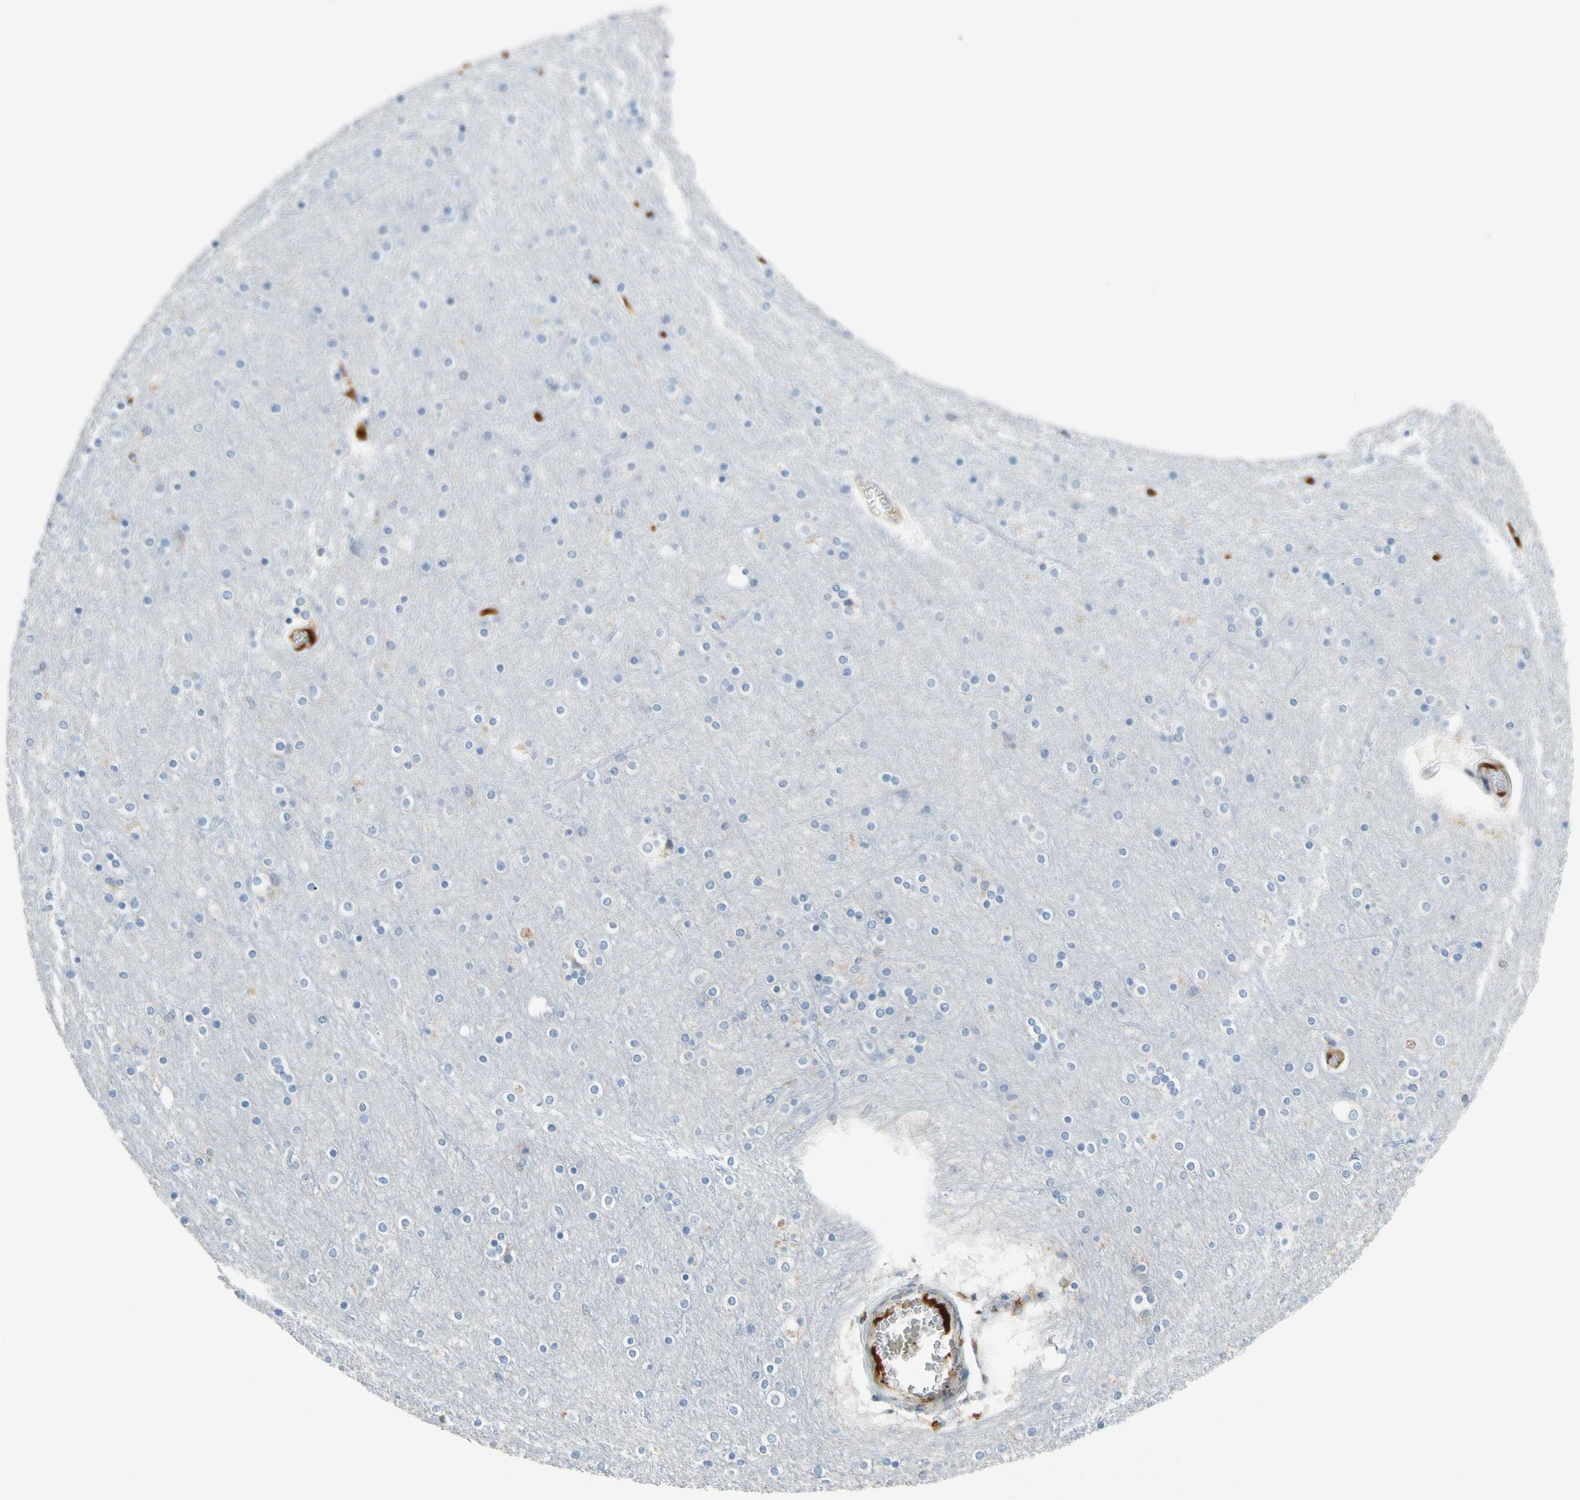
{"staining": {"intensity": "negative", "quantity": "none", "location": "none"}, "tissue": "cerebral cortex", "cell_type": "Endothelial cells", "image_type": "normal", "snomed": [{"axis": "morphology", "description": "Normal tissue, NOS"}, {"axis": "topography", "description": "Cerebral cortex"}], "caption": "This is an immunohistochemistry micrograph of unremarkable human cerebral cortex. There is no positivity in endothelial cells.", "gene": "SP140", "patient": {"sex": "female", "age": 54}}